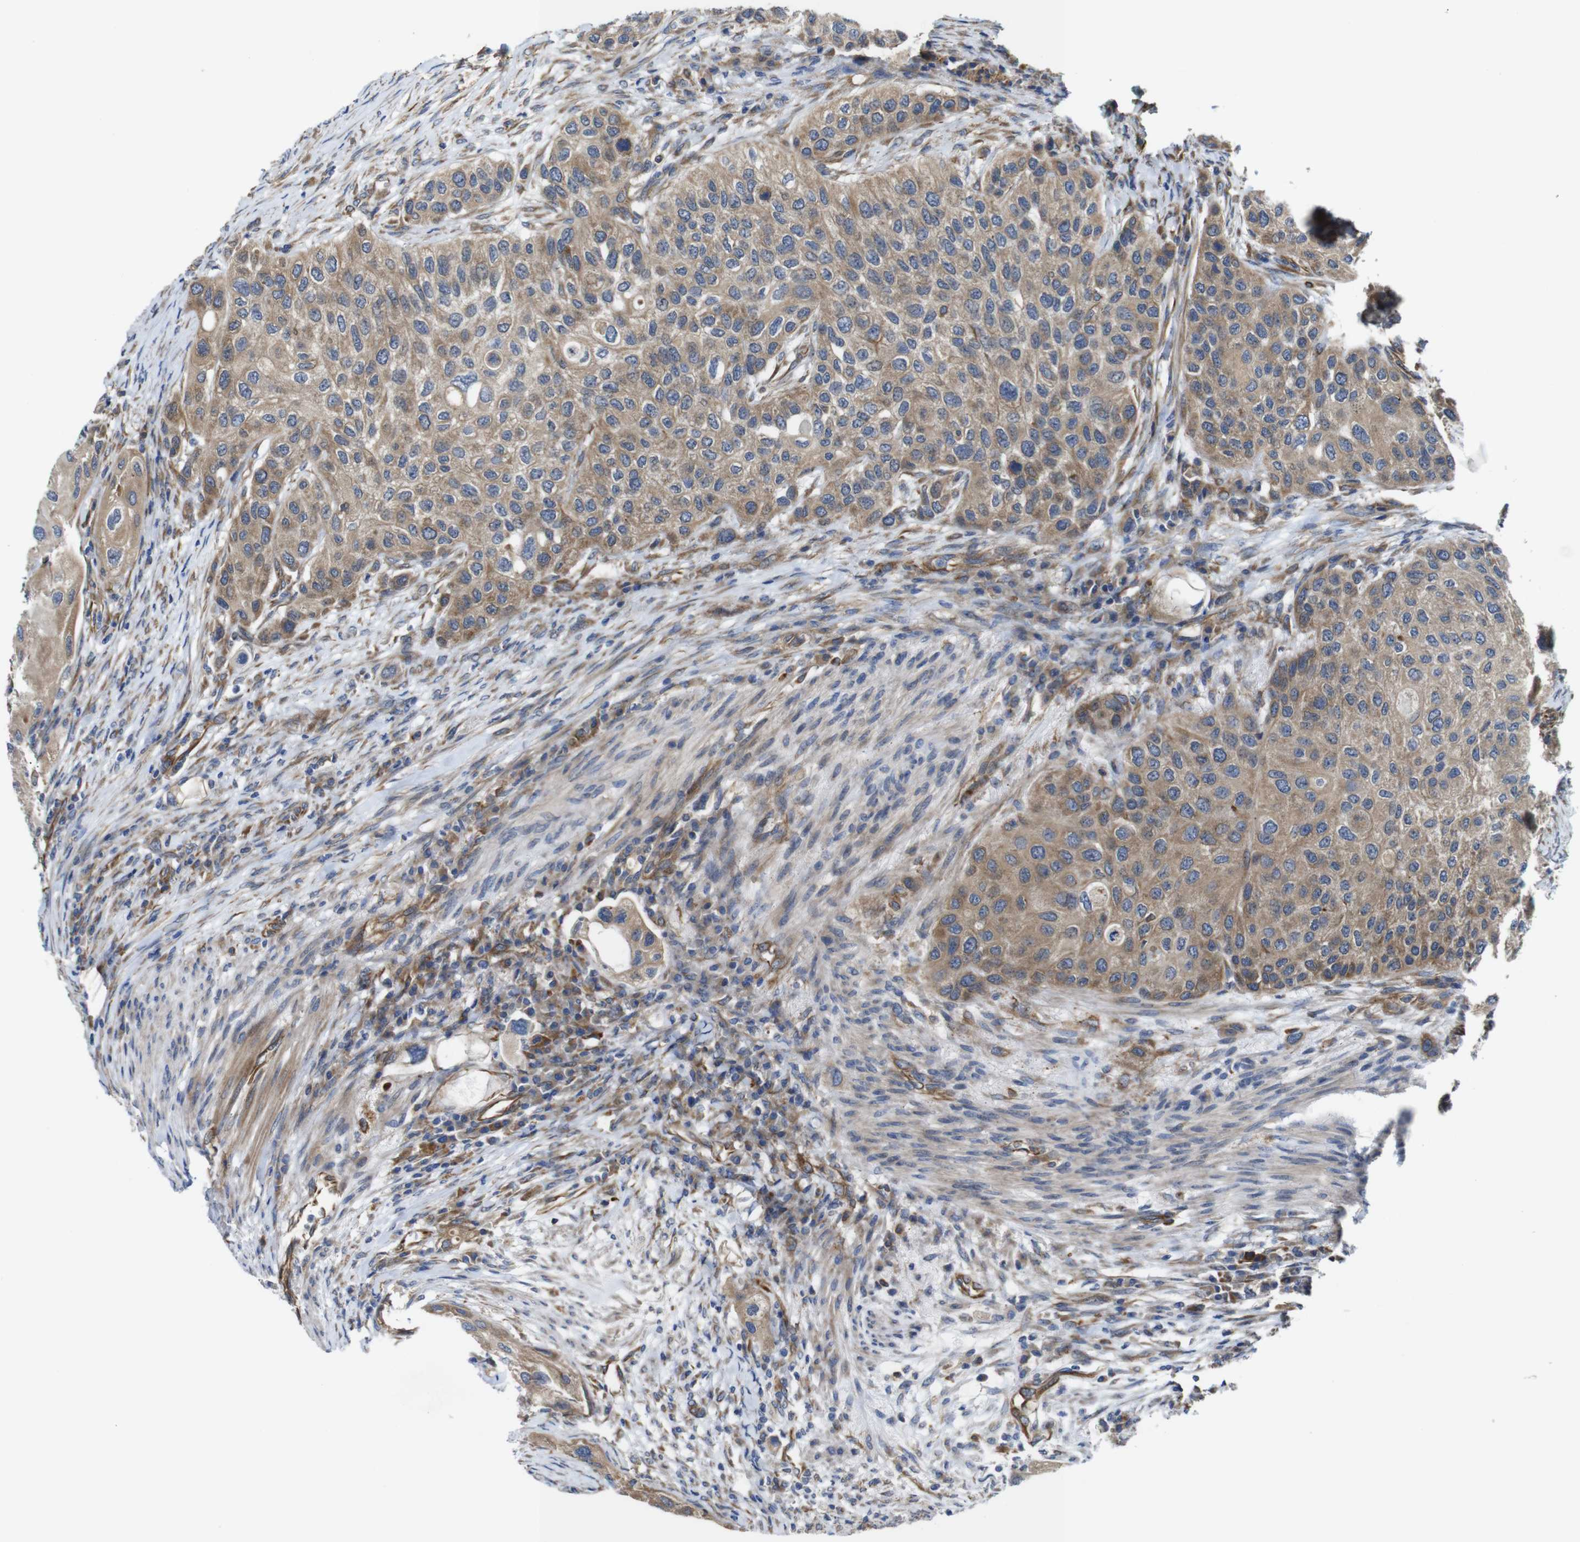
{"staining": {"intensity": "moderate", "quantity": ">75%", "location": "cytoplasmic/membranous"}, "tissue": "urothelial cancer", "cell_type": "Tumor cells", "image_type": "cancer", "snomed": [{"axis": "morphology", "description": "Urothelial carcinoma, High grade"}, {"axis": "topography", "description": "Urinary bladder"}], "caption": "Tumor cells demonstrate medium levels of moderate cytoplasmic/membranous expression in approximately >75% of cells in urothelial carcinoma (high-grade).", "gene": "POMK", "patient": {"sex": "female", "age": 56}}